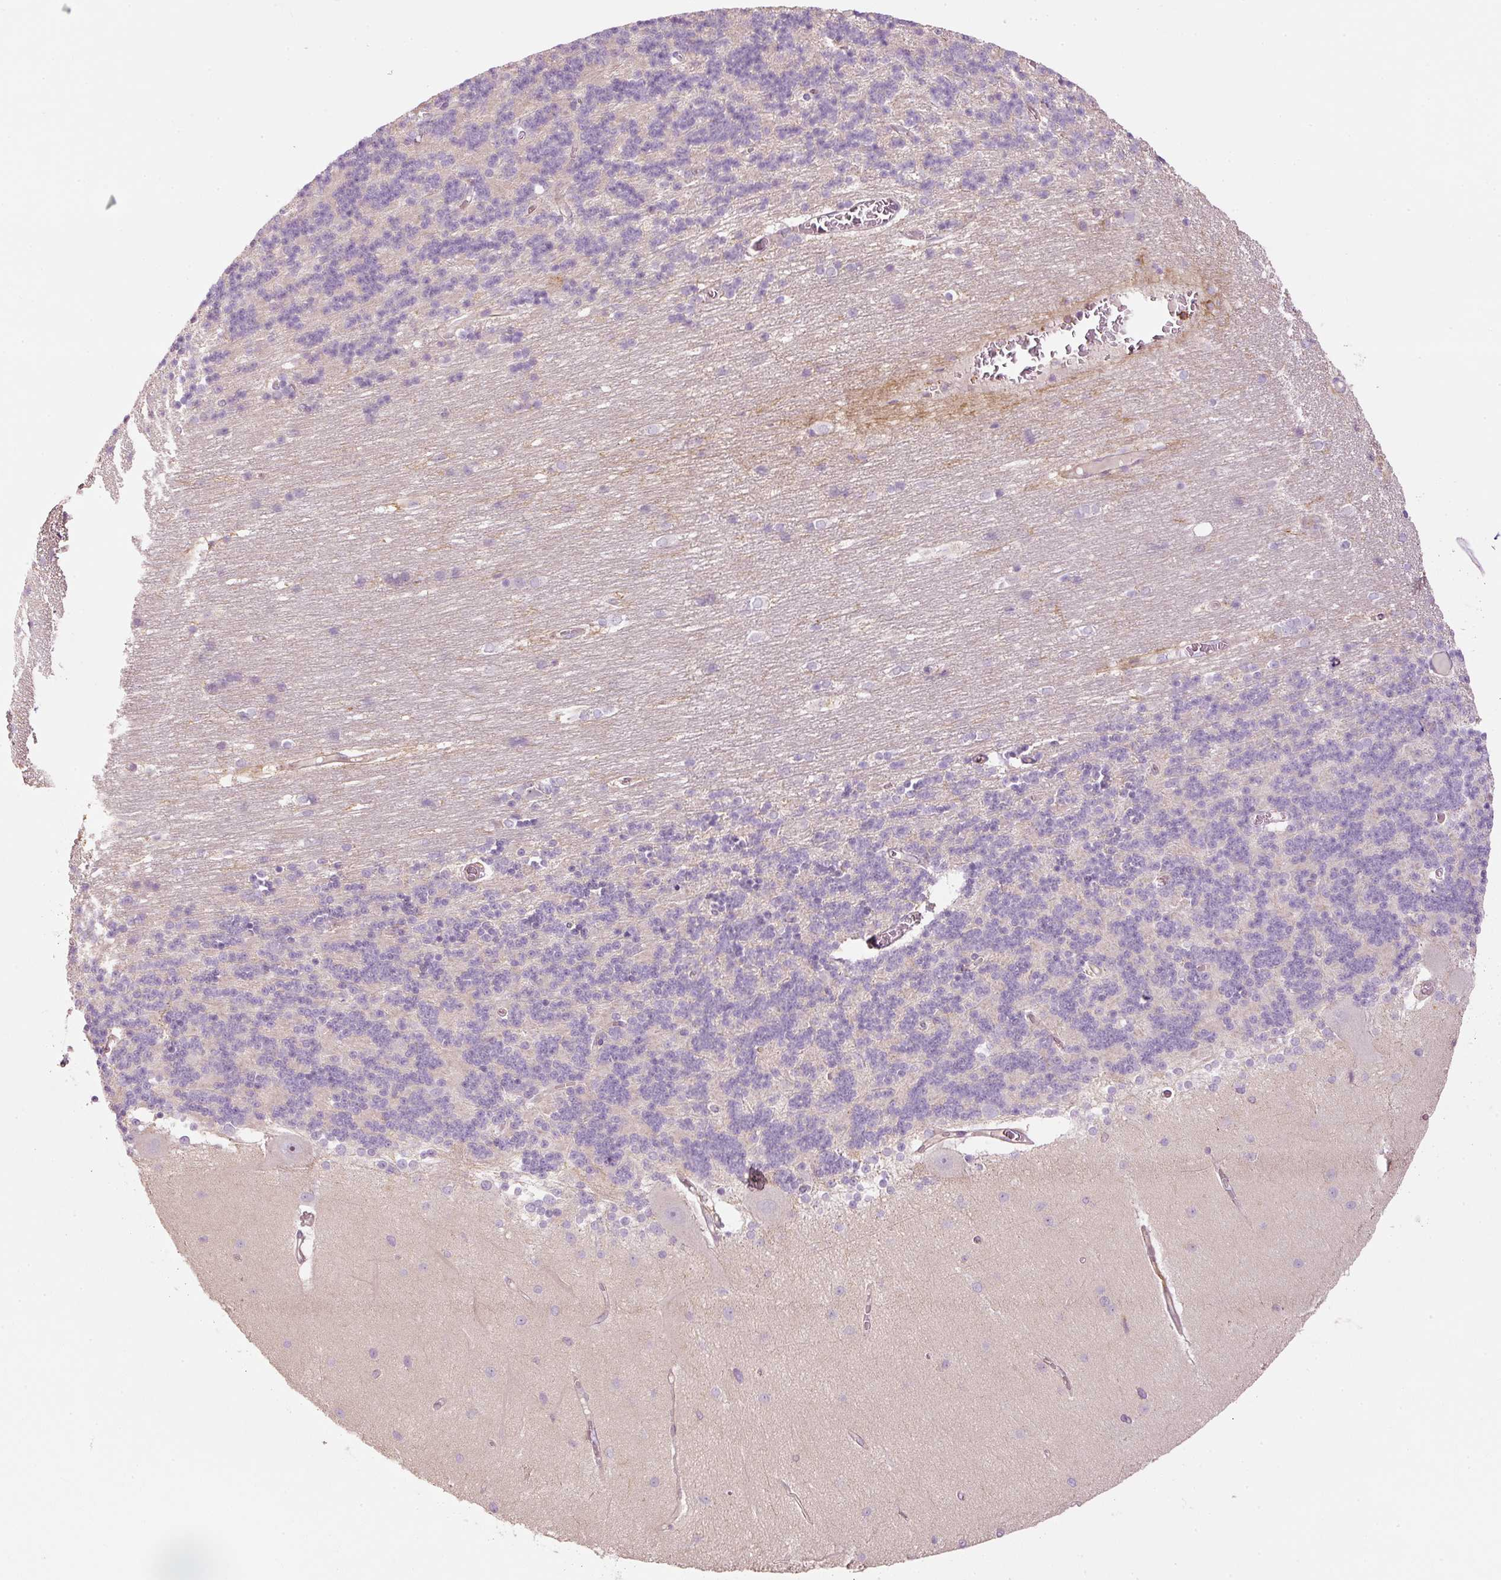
{"staining": {"intensity": "negative", "quantity": "none", "location": "none"}, "tissue": "cerebellum", "cell_type": "Cells in granular layer", "image_type": "normal", "snomed": [{"axis": "morphology", "description": "Normal tissue, NOS"}, {"axis": "topography", "description": "Cerebellum"}], "caption": "IHC photomicrograph of normal cerebellum: human cerebellum stained with DAB shows no significant protein positivity in cells in granular layer.", "gene": "SIPA1", "patient": {"sex": "female", "age": 54}}